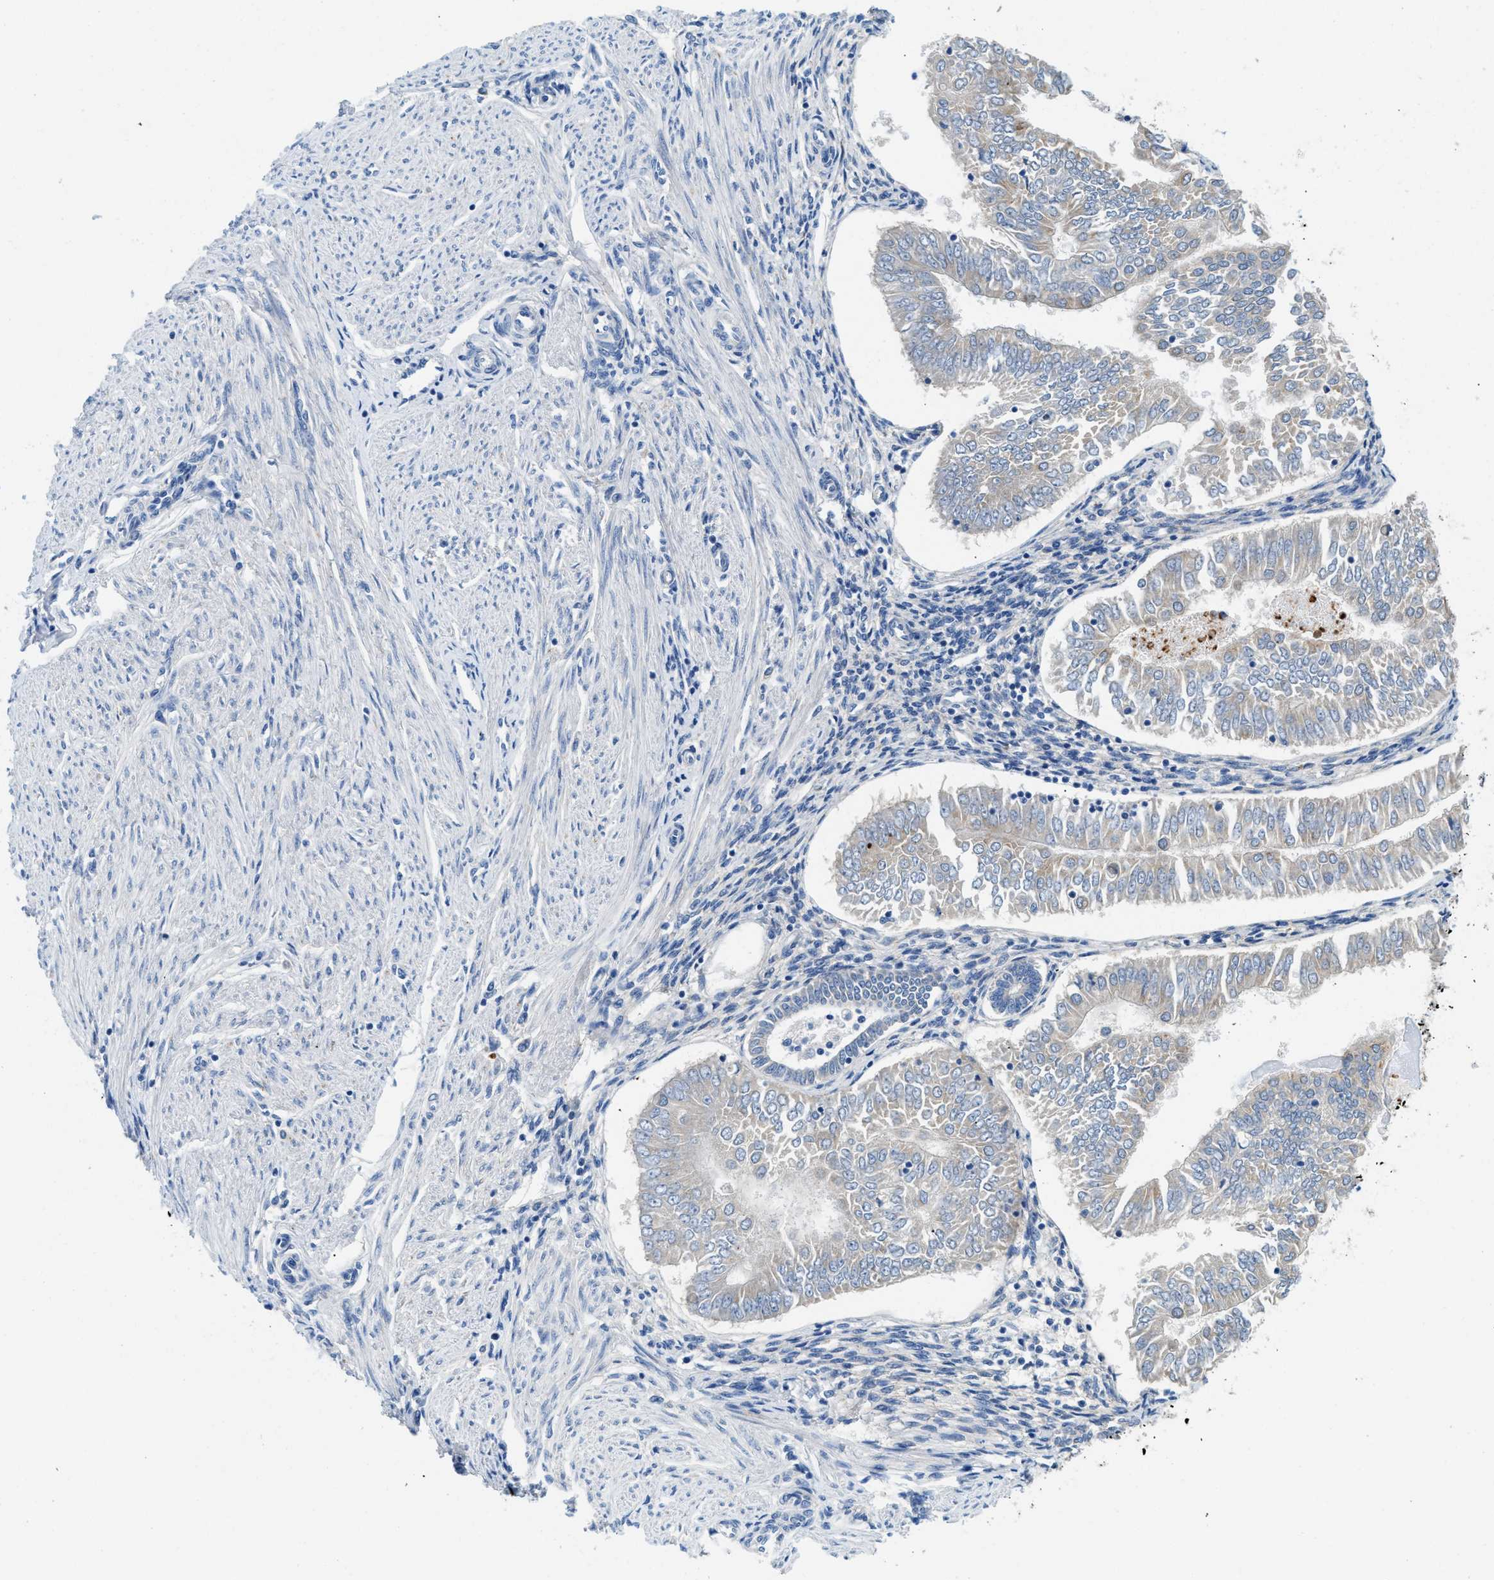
{"staining": {"intensity": "negative", "quantity": "none", "location": "none"}, "tissue": "endometrial cancer", "cell_type": "Tumor cells", "image_type": "cancer", "snomed": [{"axis": "morphology", "description": "Adenocarcinoma, NOS"}, {"axis": "topography", "description": "Endometrium"}], "caption": "An immunohistochemistry photomicrograph of endometrial cancer is shown. There is no staining in tumor cells of endometrial cancer.", "gene": "TSPAN3", "patient": {"sex": "female", "age": 53}}